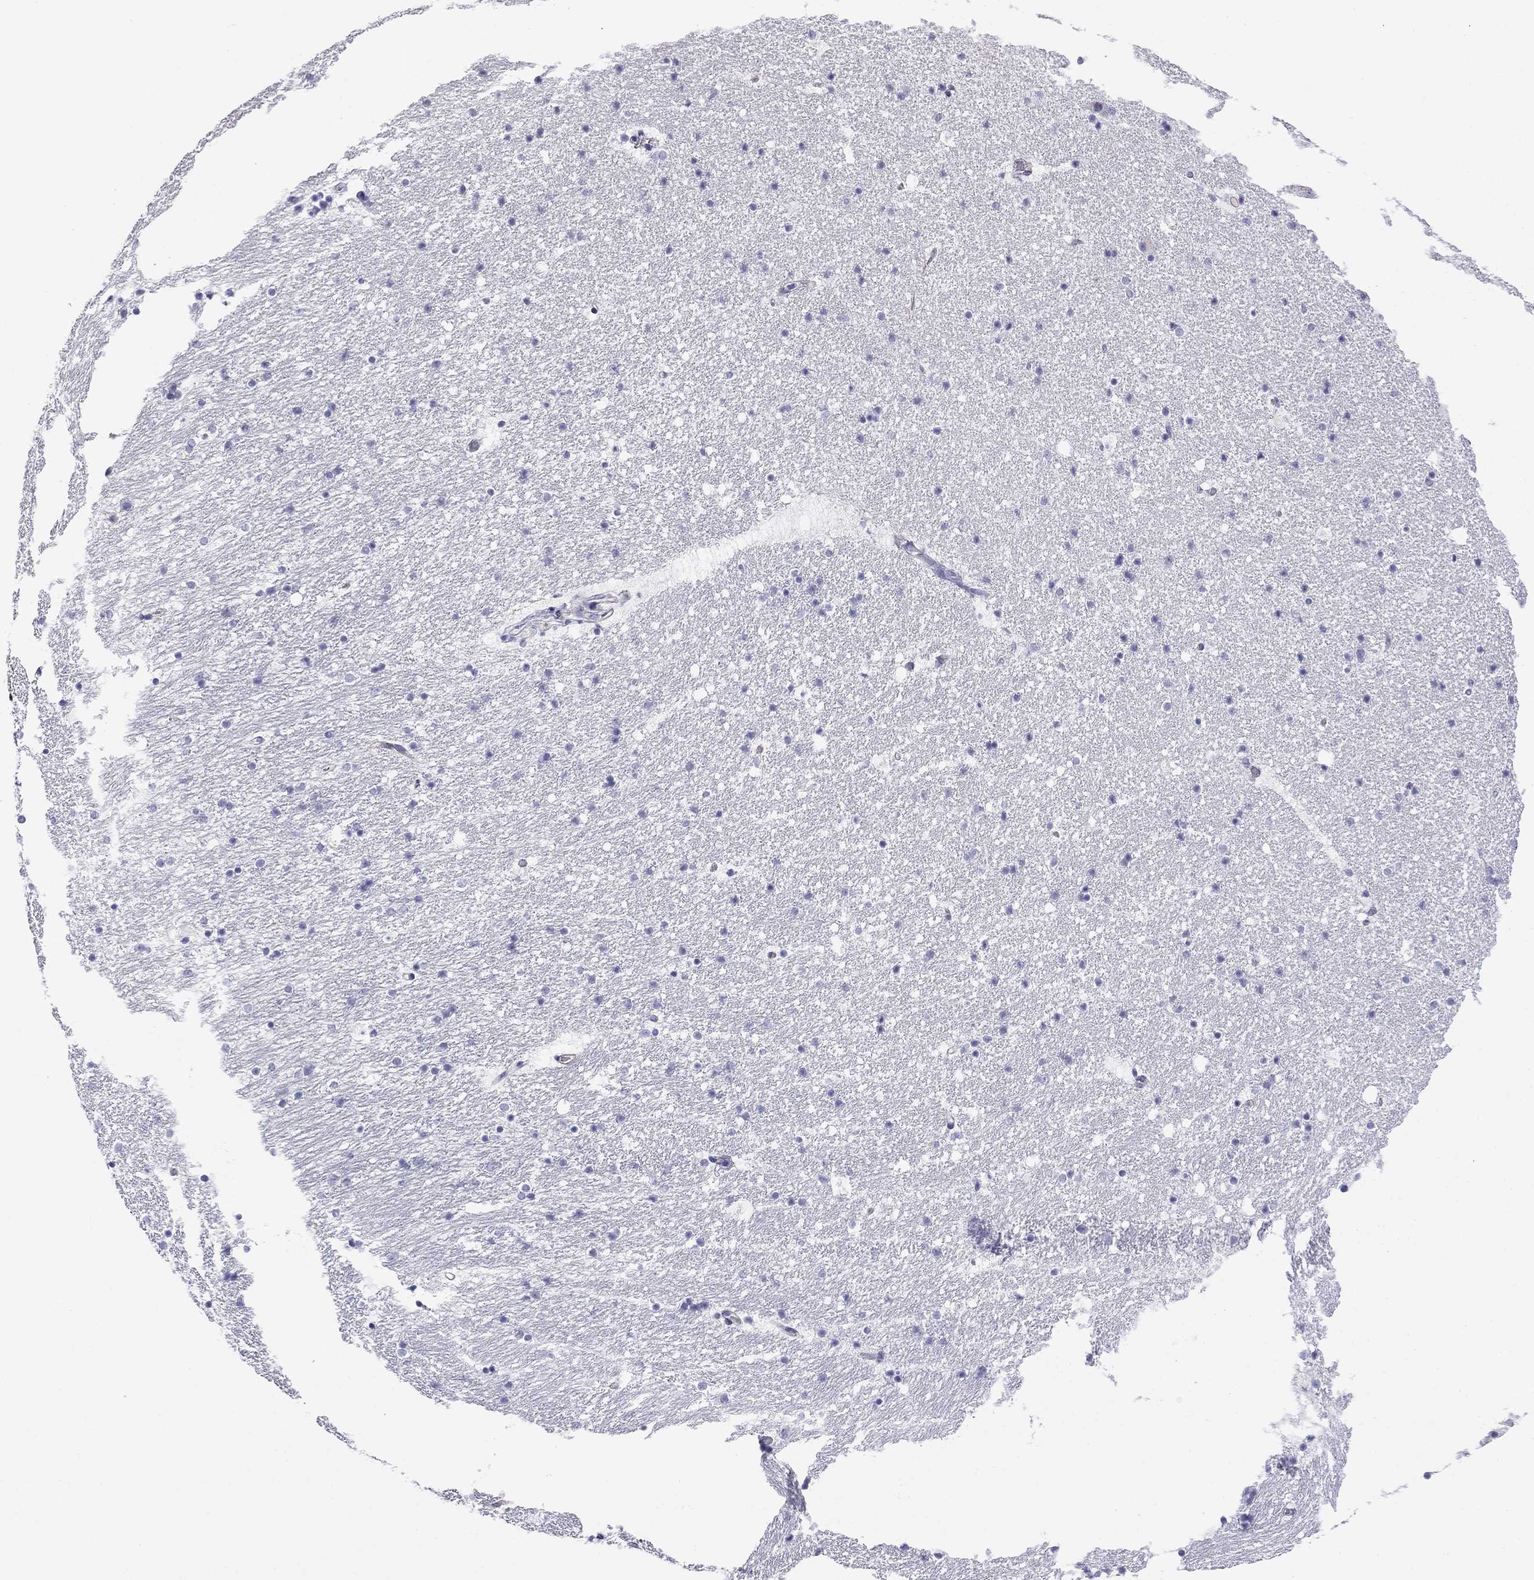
{"staining": {"intensity": "negative", "quantity": "none", "location": "none"}, "tissue": "hippocampus", "cell_type": "Glial cells", "image_type": "normal", "snomed": [{"axis": "morphology", "description": "Normal tissue, NOS"}, {"axis": "topography", "description": "Hippocampus"}], "caption": "This is a histopathology image of immunohistochemistry staining of benign hippocampus, which shows no staining in glial cells.", "gene": "MYMX", "patient": {"sex": "male", "age": 51}}